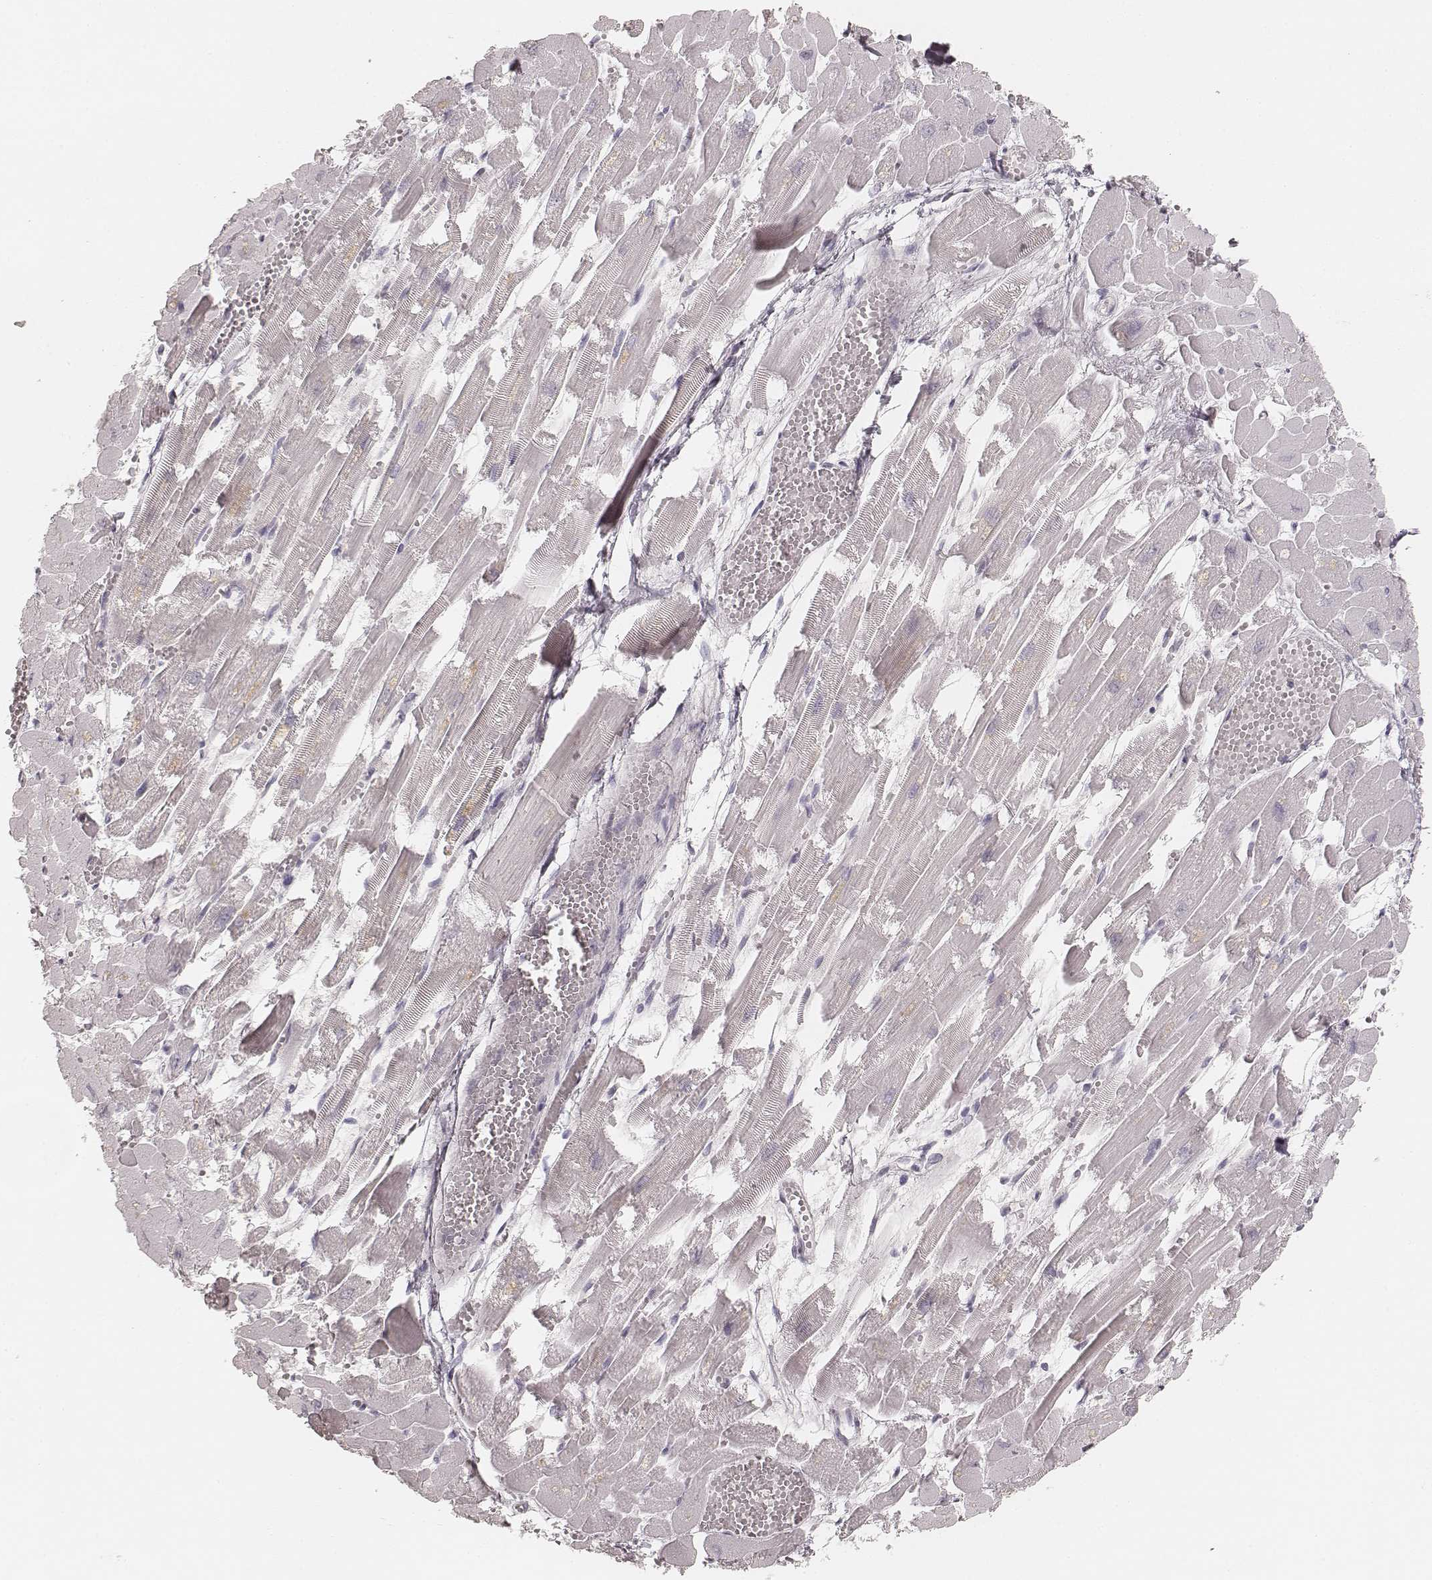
{"staining": {"intensity": "negative", "quantity": "none", "location": "none"}, "tissue": "heart muscle", "cell_type": "Cardiomyocytes", "image_type": "normal", "snomed": [{"axis": "morphology", "description": "Normal tissue, NOS"}, {"axis": "topography", "description": "Heart"}], "caption": "Unremarkable heart muscle was stained to show a protein in brown. There is no significant expression in cardiomyocytes. (DAB (3,3'-diaminobenzidine) IHC with hematoxylin counter stain).", "gene": "KRT31", "patient": {"sex": "female", "age": 52}}